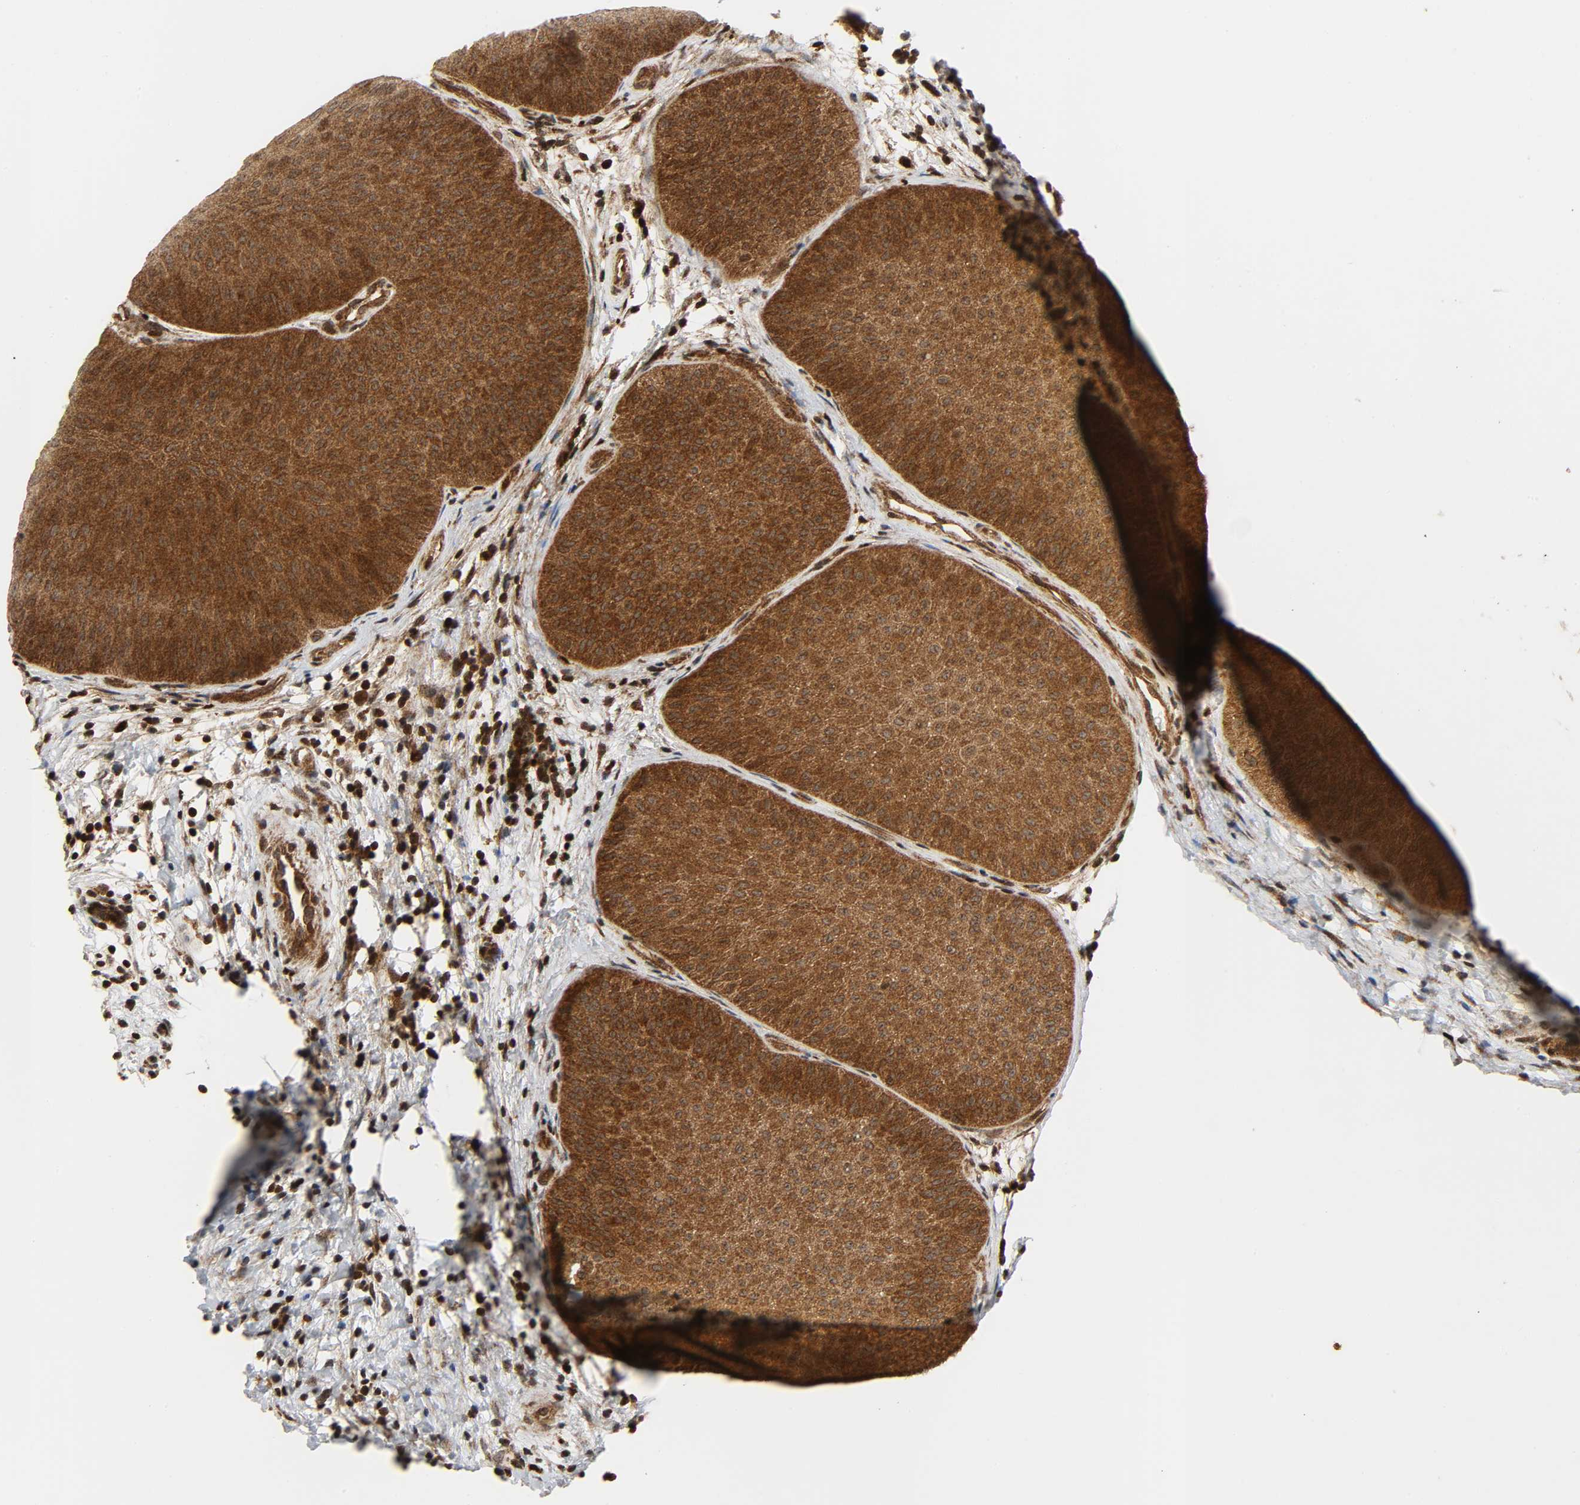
{"staining": {"intensity": "strong", "quantity": ">75%", "location": "cytoplasmic/membranous"}, "tissue": "urothelial cancer", "cell_type": "Tumor cells", "image_type": "cancer", "snomed": [{"axis": "morphology", "description": "Urothelial carcinoma, Low grade"}, {"axis": "topography", "description": "Urinary bladder"}], "caption": "IHC staining of urothelial cancer, which demonstrates high levels of strong cytoplasmic/membranous expression in about >75% of tumor cells indicating strong cytoplasmic/membranous protein expression. The staining was performed using DAB (3,3'-diaminobenzidine) (brown) for protein detection and nuclei were counterstained in hematoxylin (blue).", "gene": "CHUK", "patient": {"sex": "female", "age": 60}}